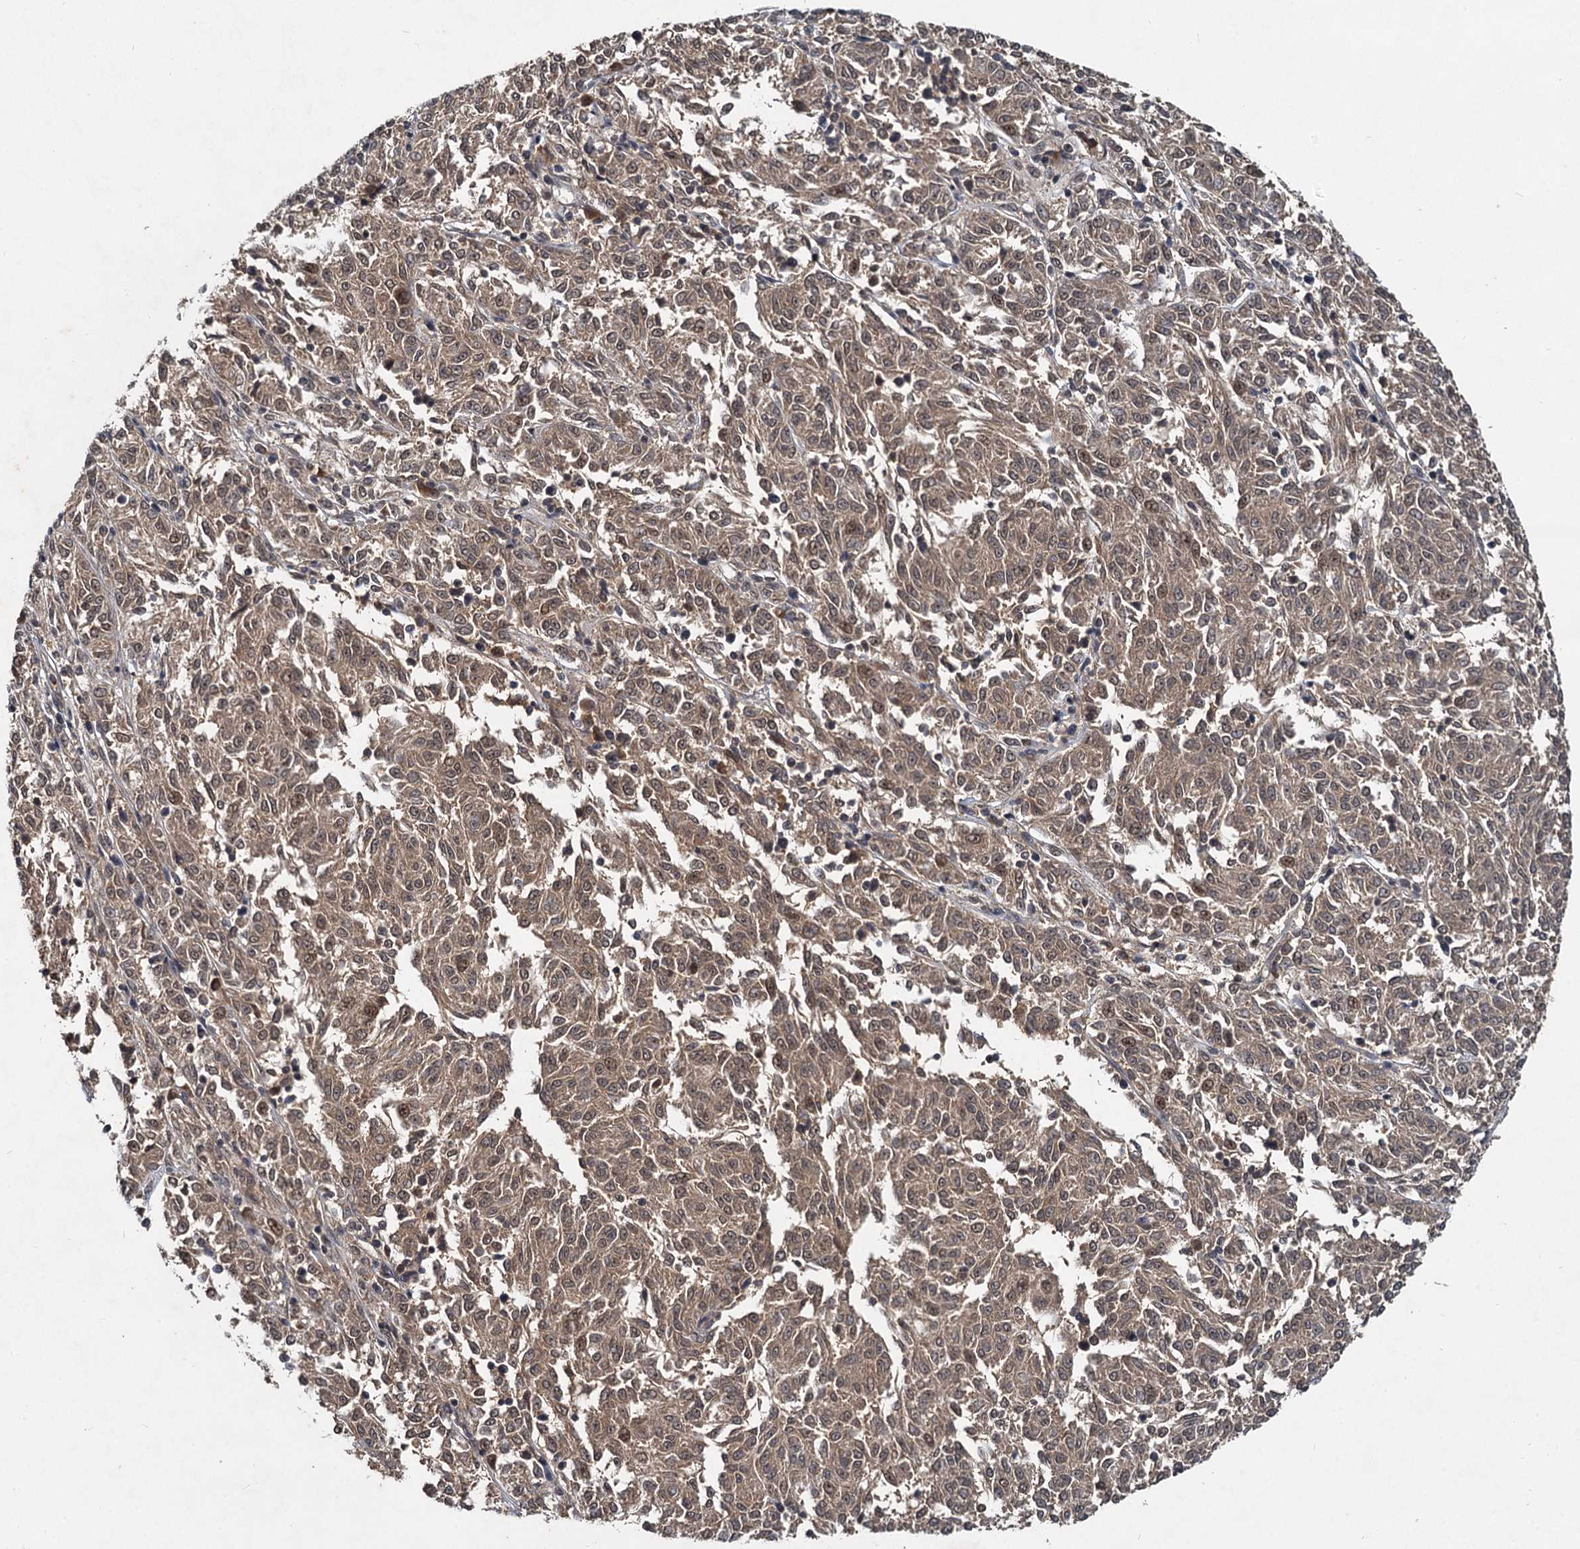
{"staining": {"intensity": "weak", "quantity": ">75%", "location": "cytoplasmic/membranous,nuclear"}, "tissue": "melanoma", "cell_type": "Tumor cells", "image_type": "cancer", "snomed": [{"axis": "morphology", "description": "Malignant melanoma, NOS"}, {"axis": "topography", "description": "Skin"}], "caption": "Approximately >75% of tumor cells in human melanoma reveal weak cytoplasmic/membranous and nuclear protein staining as visualized by brown immunohistochemical staining.", "gene": "RITA1", "patient": {"sex": "female", "age": 72}}